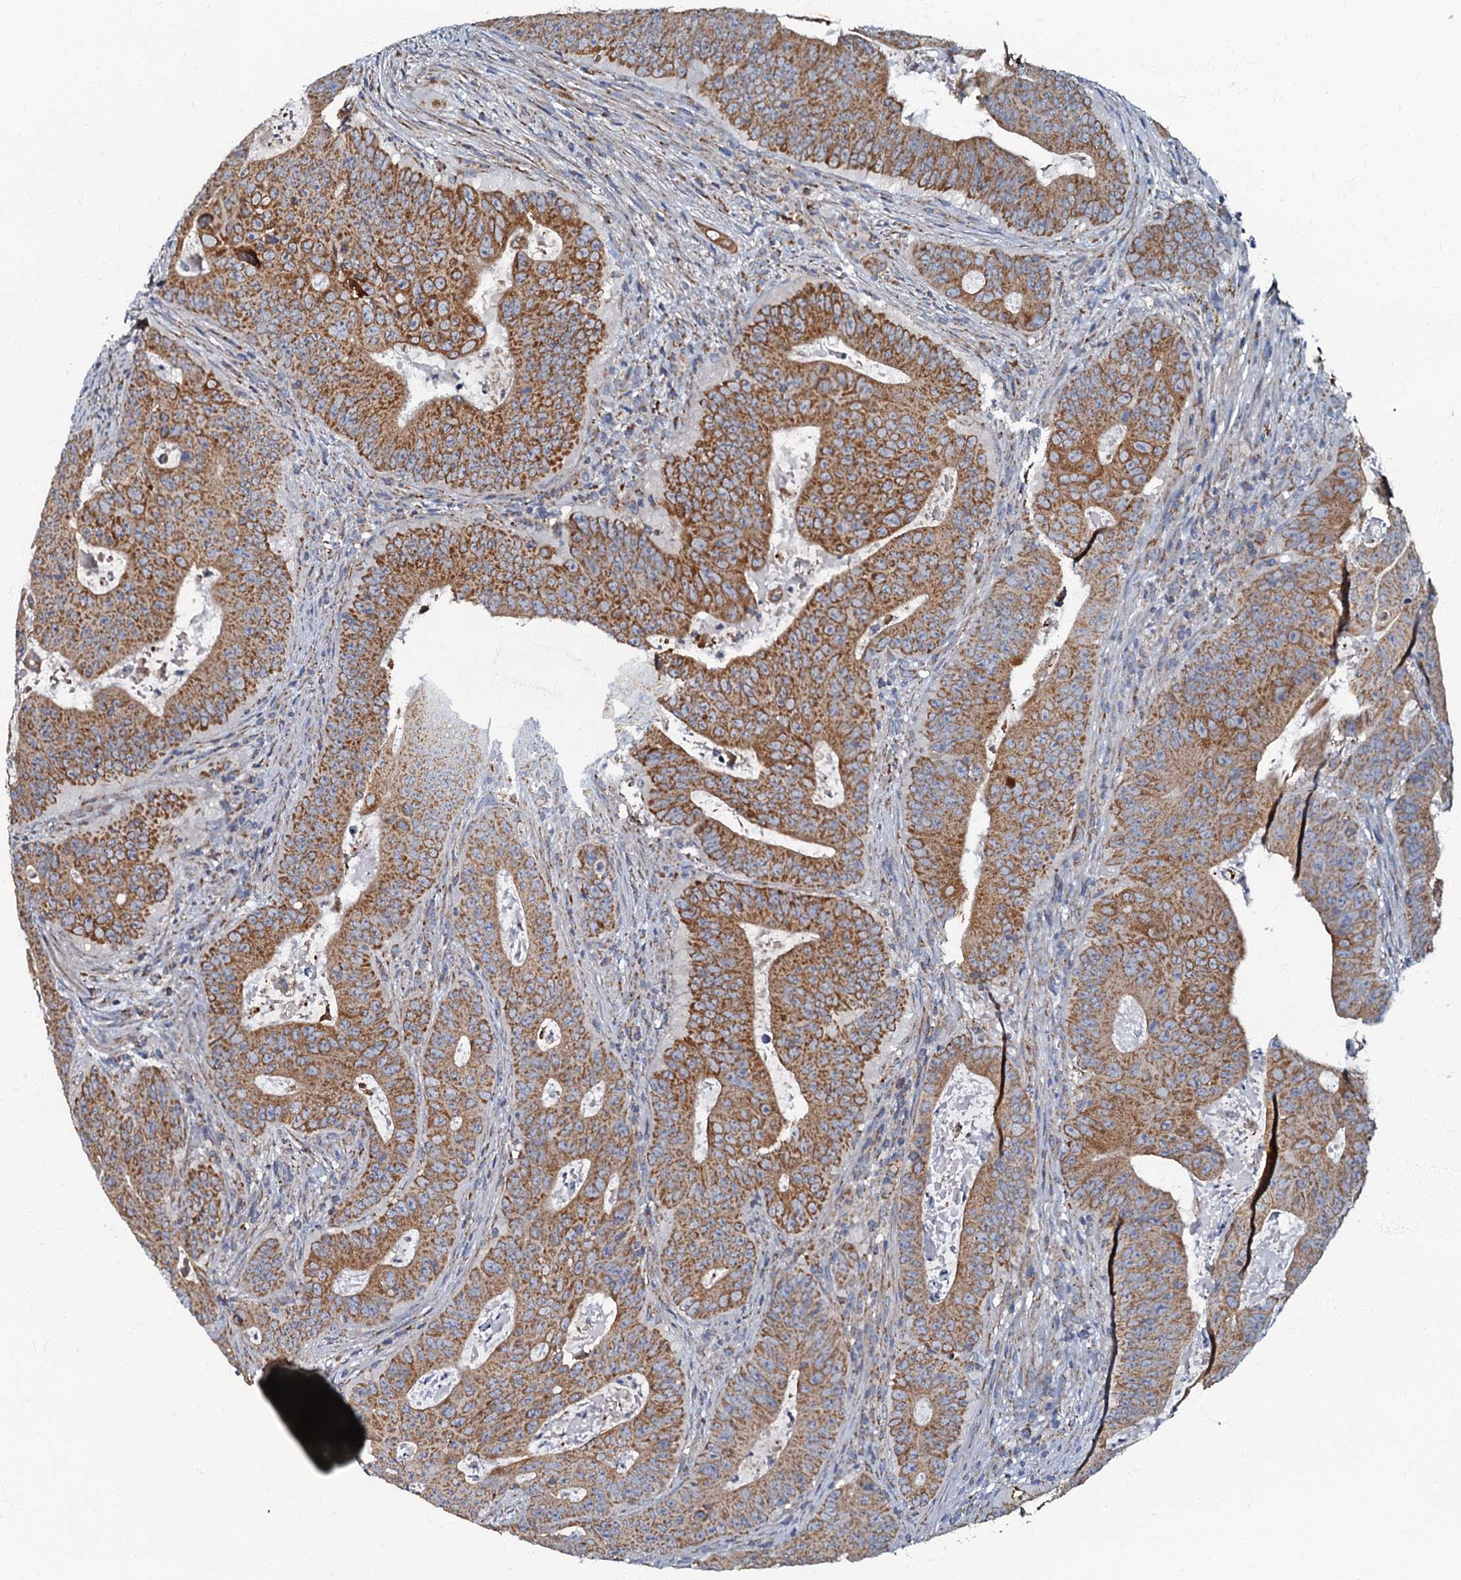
{"staining": {"intensity": "moderate", "quantity": ">75%", "location": "cytoplasmic/membranous"}, "tissue": "colorectal cancer", "cell_type": "Tumor cells", "image_type": "cancer", "snomed": [{"axis": "morphology", "description": "Adenocarcinoma, NOS"}, {"axis": "topography", "description": "Rectum"}], "caption": "Protein staining of colorectal adenocarcinoma tissue reveals moderate cytoplasmic/membranous expression in about >75% of tumor cells.", "gene": "NDUFA12", "patient": {"sex": "female", "age": 75}}